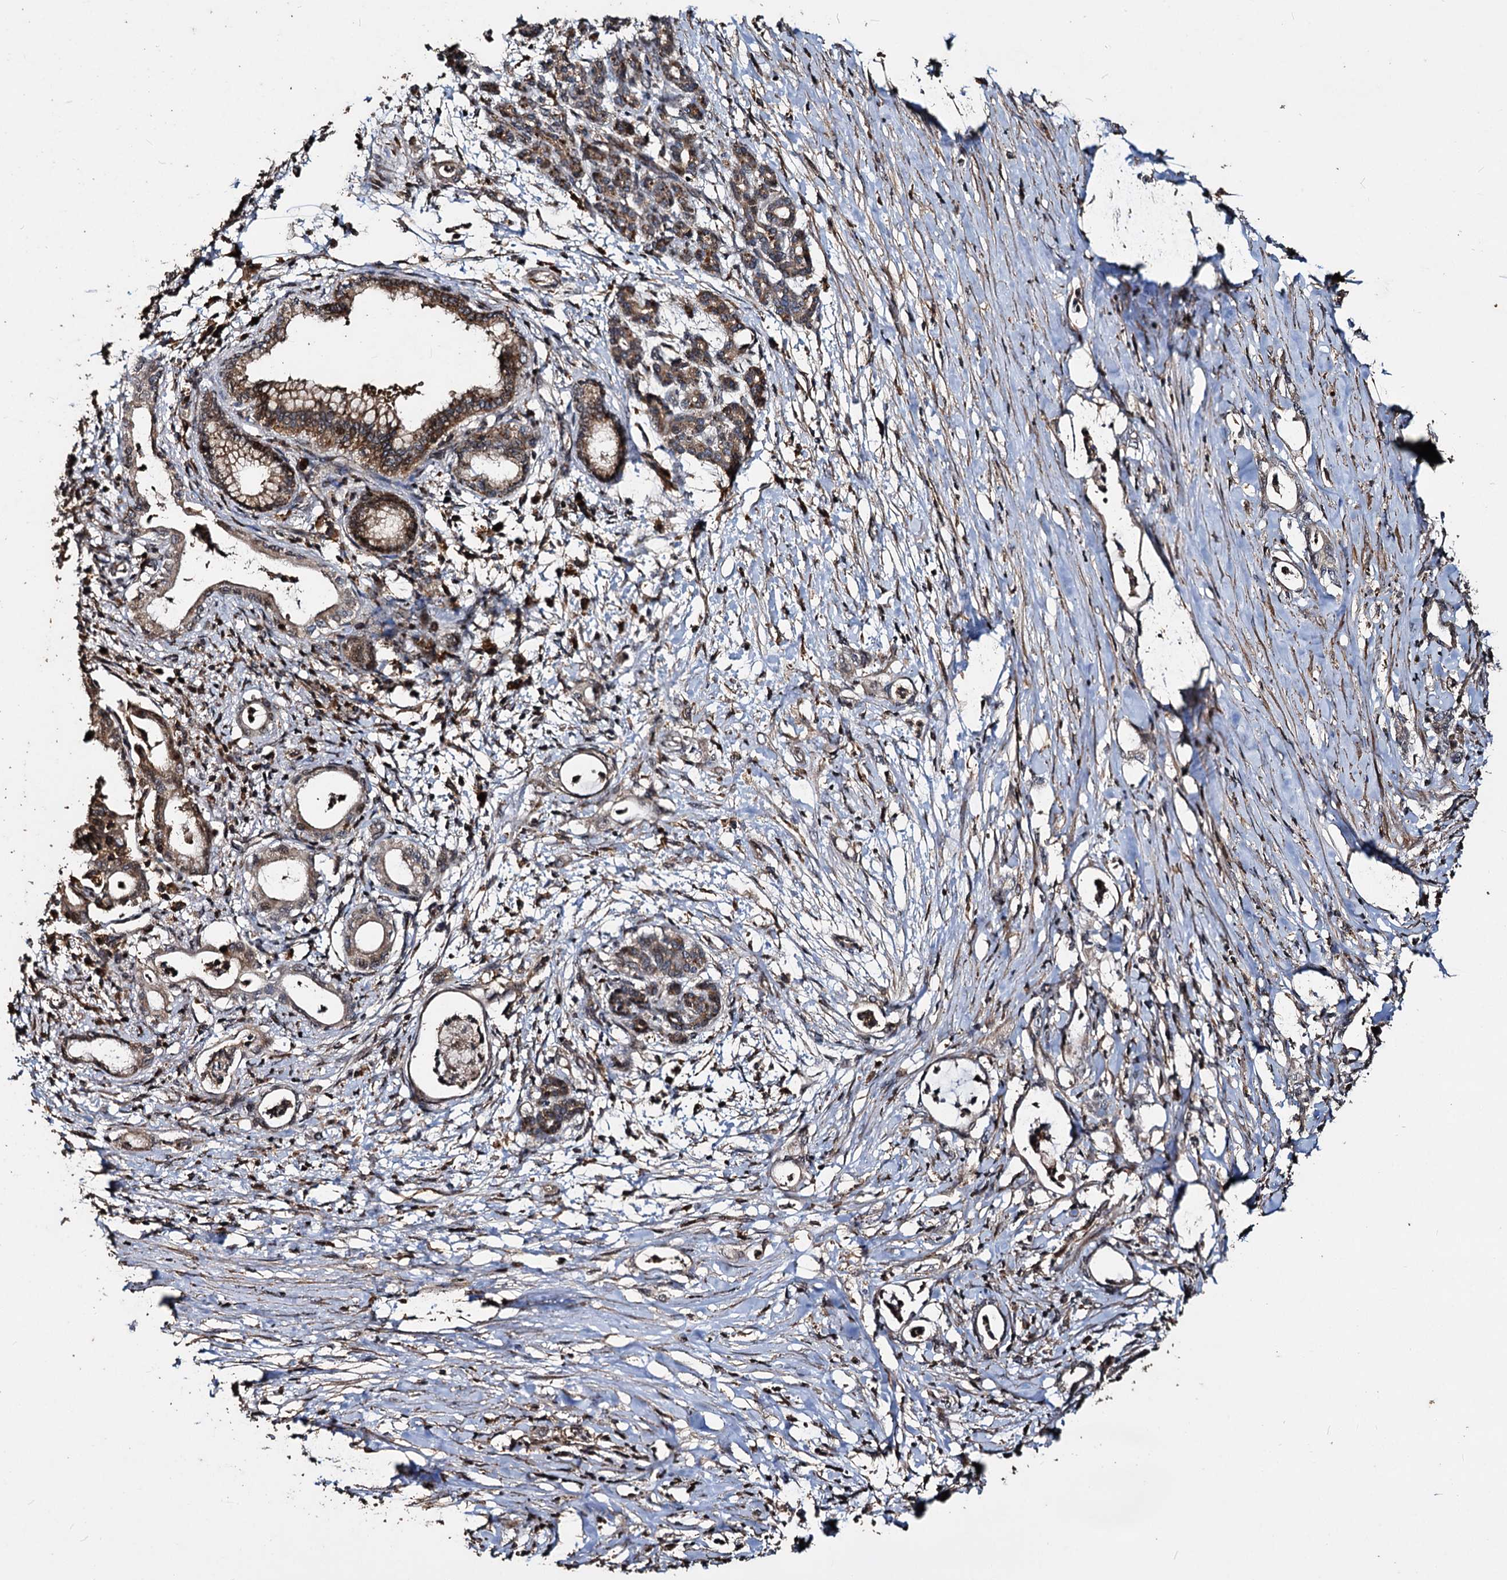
{"staining": {"intensity": "weak", "quantity": "25%-75%", "location": "cytoplasmic/membranous"}, "tissue": "pancreatic cancer", "cell_type": "Tumor cells", "image_type": "cancer", "snomed": [{"axis": "morphology", "description": "Adenocarcinoma, NOS"}, {"axis": "topography", "description": "Pancreas"}], "caption": "DAB (3,3'-diaminobenzidine) immunohistochemical staining of human pancreatic cancer reveals weak cytoplasmic/membranous protein positivity in about 25%-75% of tumor cells. (brown staining indicates protein expression, while blue staining denotes nuclei).", "gene": "NOTCH2NLA", "patient": {"sex": "female", "age": 55}}